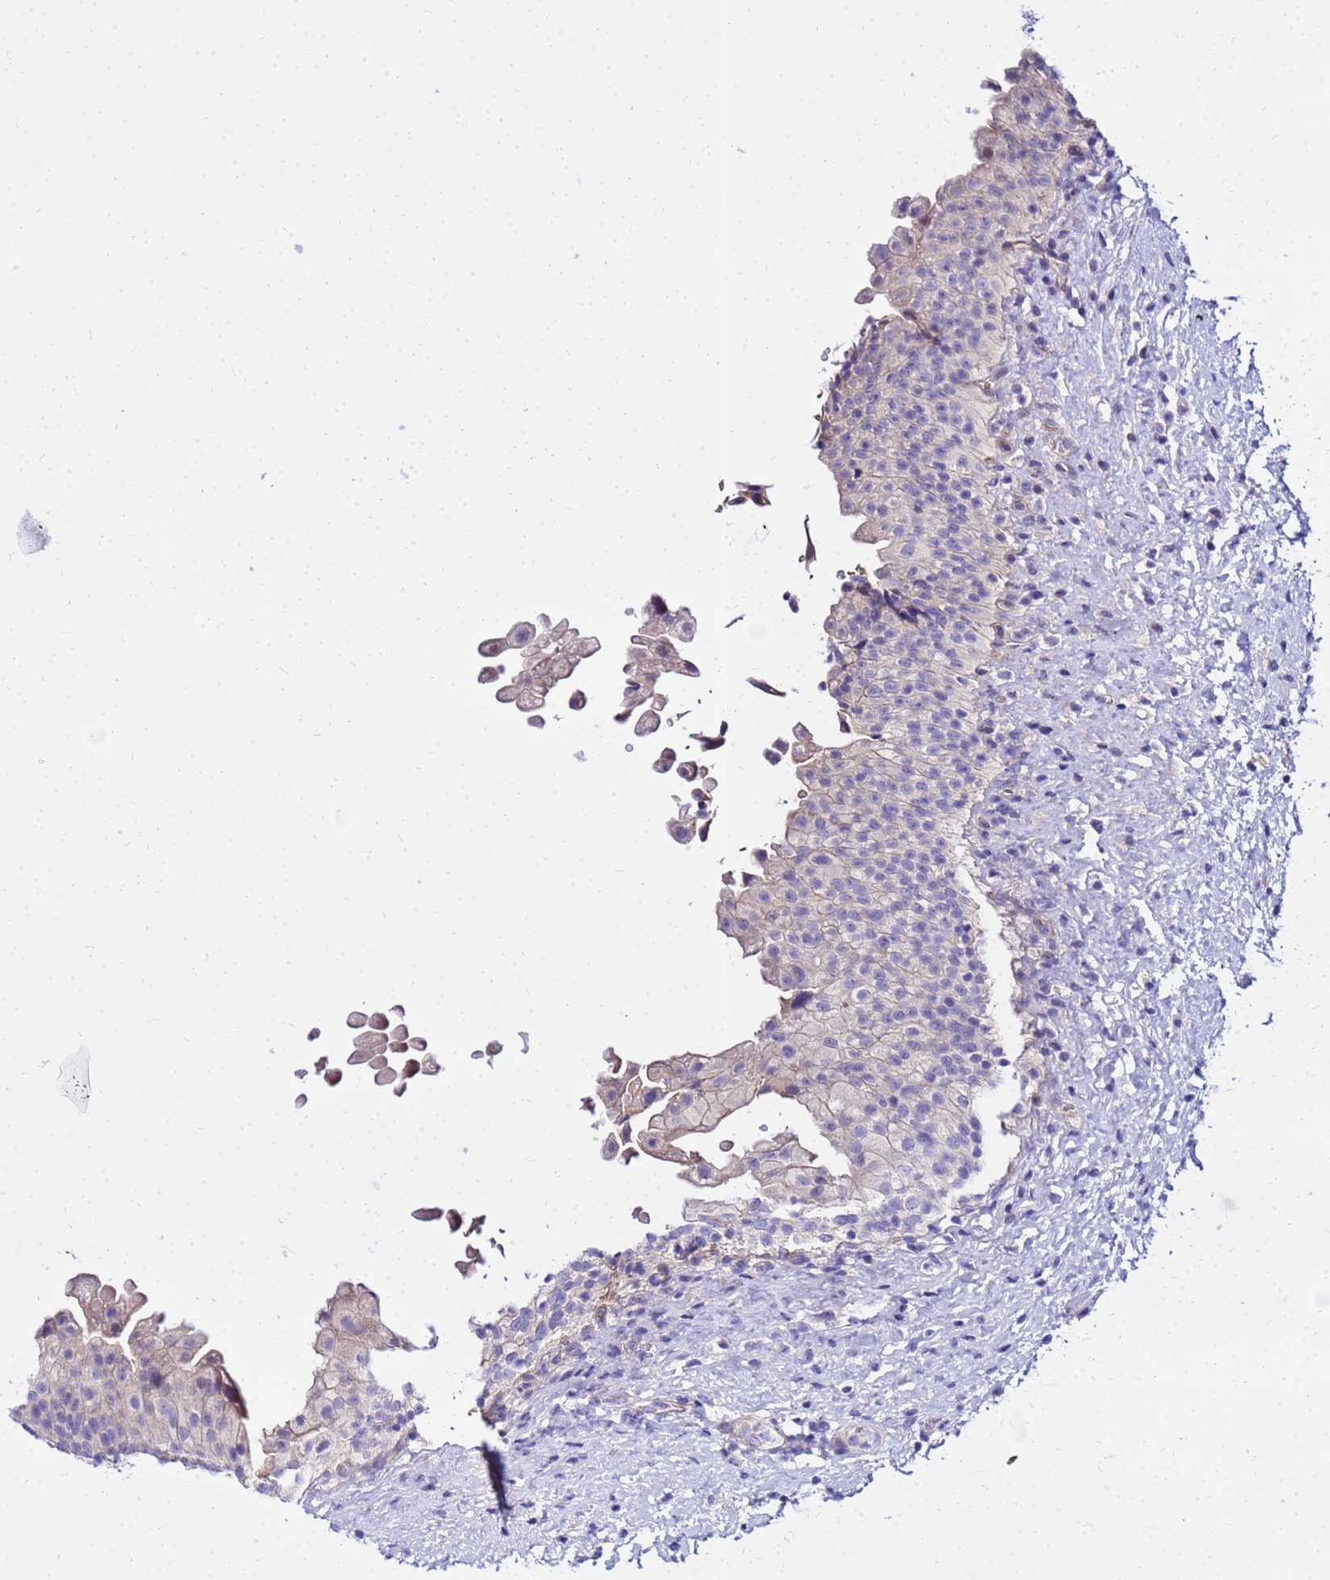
{"staining": {"intensity": "negative", "quantity": "none", "location": "none"}, "tissue": "urinary bladder", "cell_type": "Urothelial cells", "image_type": "normal", "snomed": [{"axis": "morphology", "description": "Normal tissue, NOS"}, {"axis": "topography", "description": "Urinary bladder"}], "caption": "Urinary bladder was stained to show a protein in brown. There is no significant expression in urothelial cells. Nuclei are stained in blue.", "gene": "HERC5", "patient": {"sex": "female", "age": 27}}